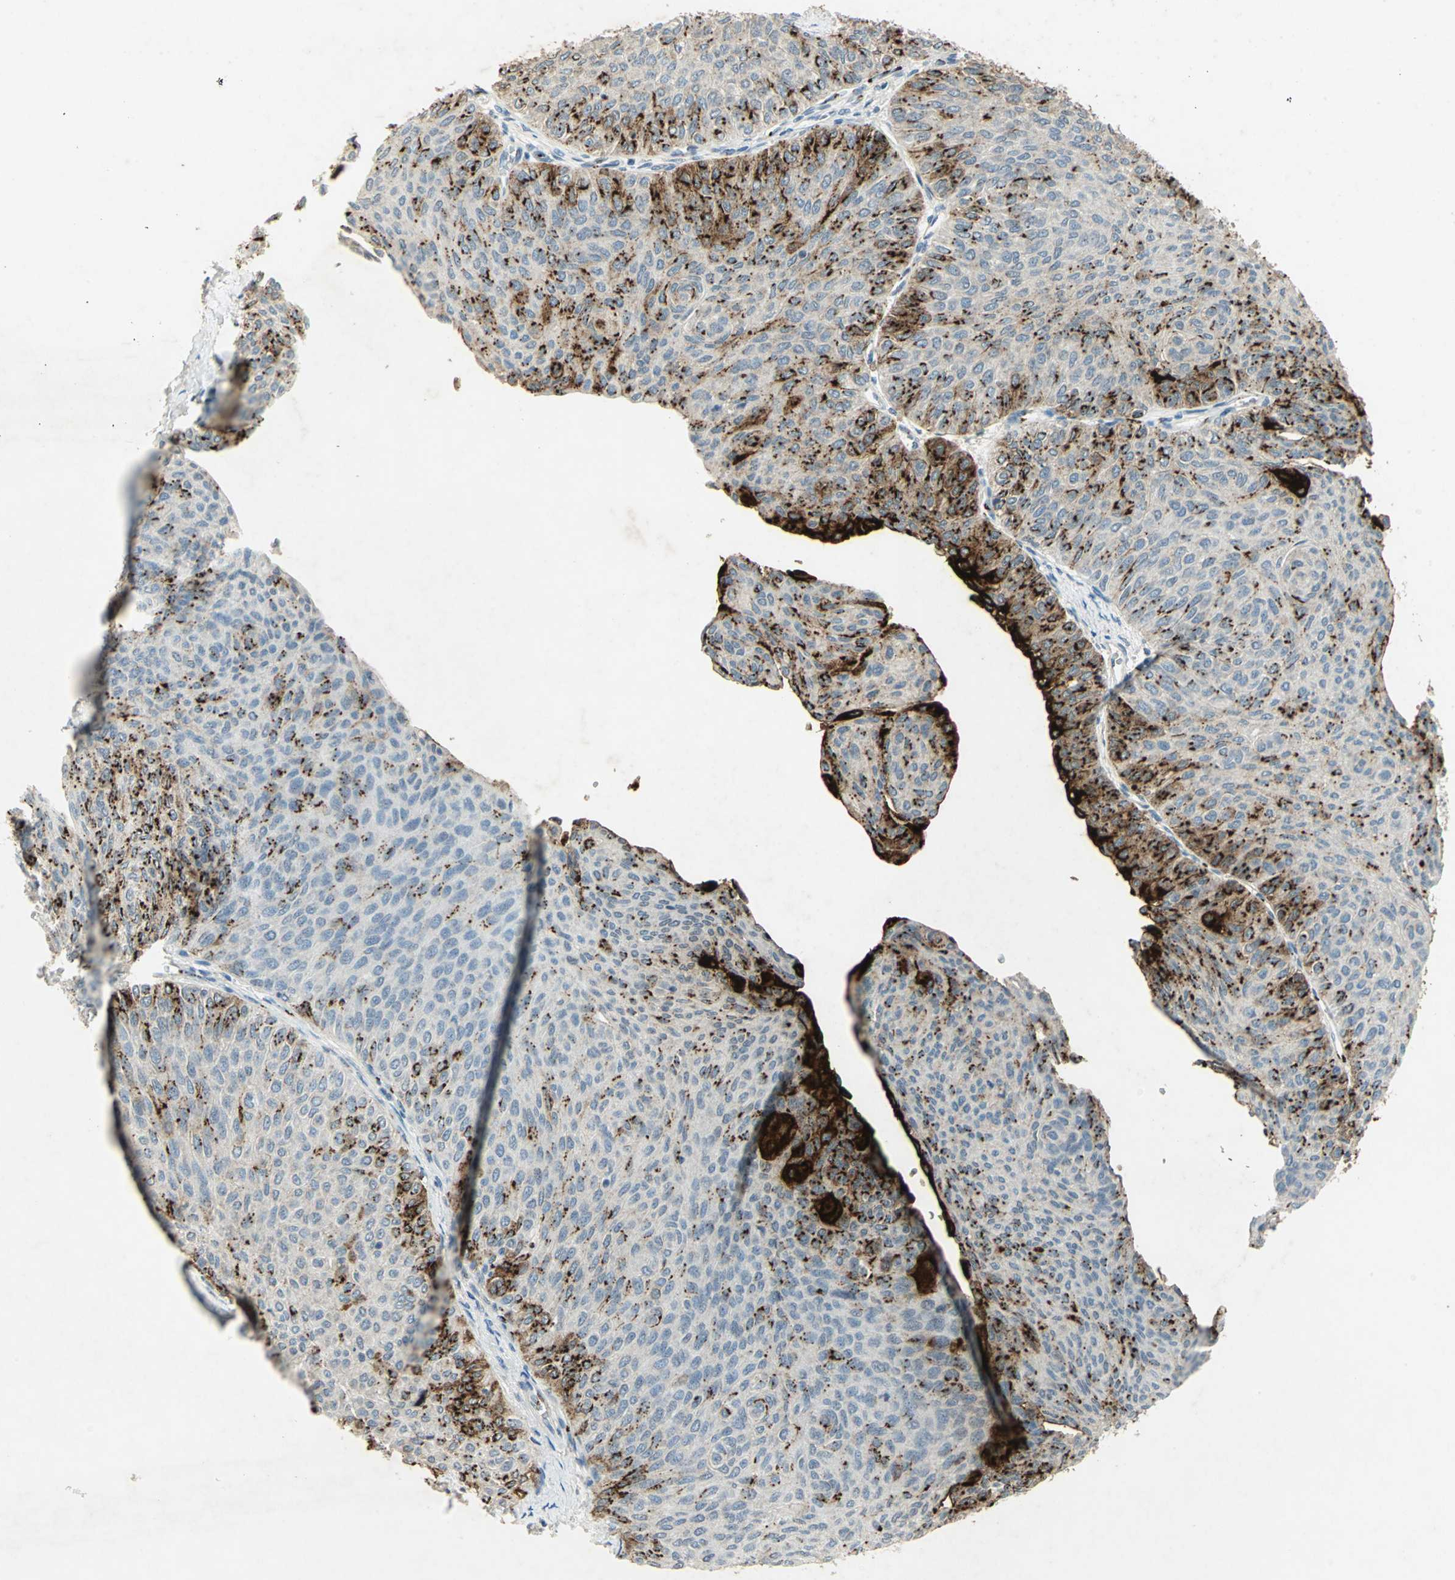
{"staining": {"intensity": "strong", "quantity": "<25%", "location": "cytoplasmic/membranous"}, "tissue": "urothelial cancer", "cell_type": "Tumor cells", "image_type": "cancer", "snomed": [{"axis": "morphology", "description": "Urothelial carcinoma, Low grade"}, {"axis": "topography", "description": "Urinary bladder"}], "caption": "Immunohistochemical staining of human urothelial carcinoma (low-grade) shows medium levels of strong cytoplasmic/membranous staining in about <25% of tumor cells. (Brightfield microscopy of DAB IHC at high magnification).", "gene": "CAMK2B", "patient": {"sex": "male", "age": 78}}